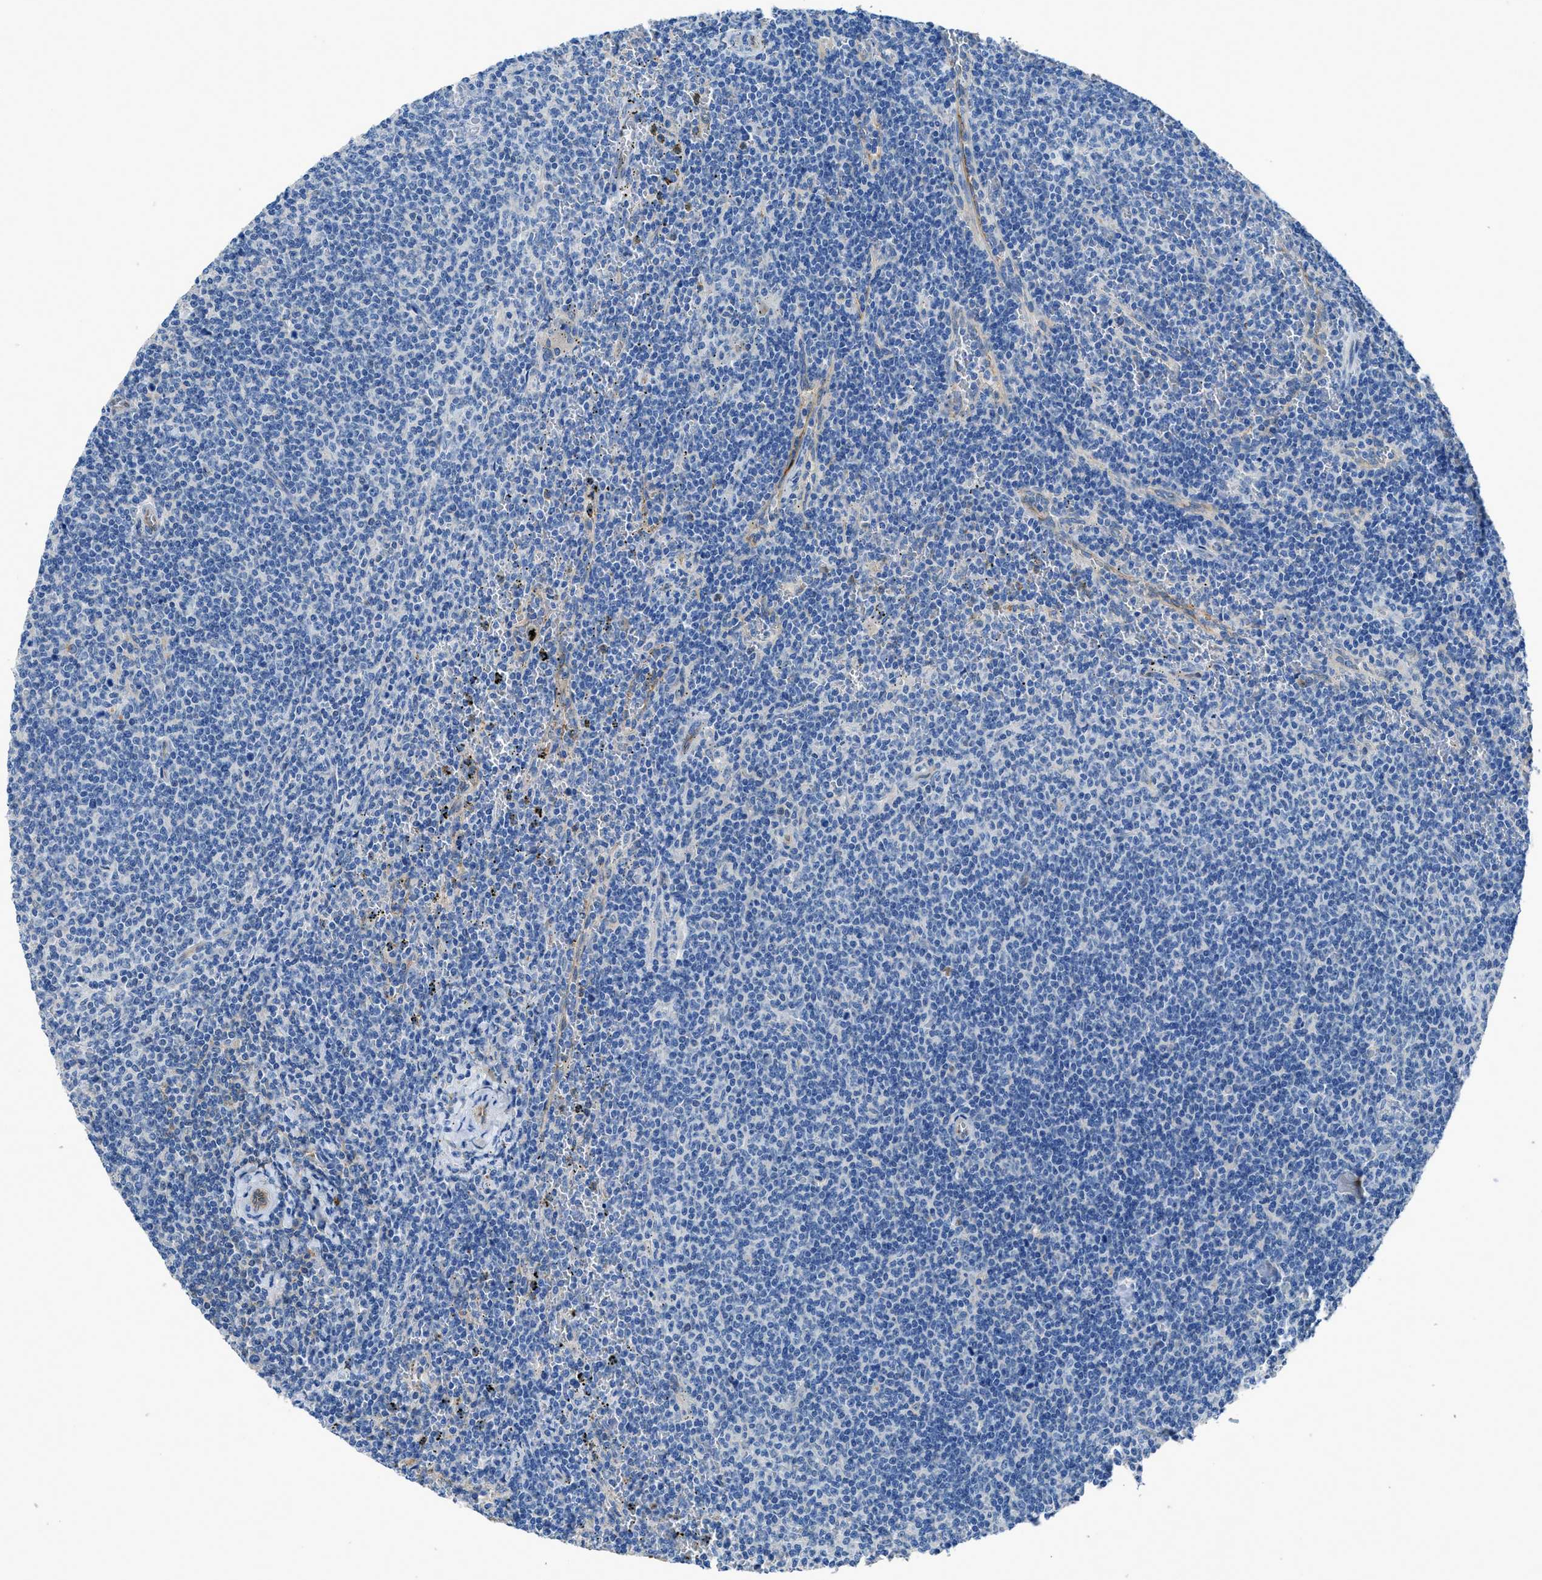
{"staining": {"intensity": "negative", "quantity": "none", "location": "none"}, "tissue": "lymphoma", "cell_type": "Tumor cells", "image_type": "cancer", "snomed": [{"axis": "morphology", "description": "Malignant lymphoma, non-Hodgkin's type, Low grade"}, {"axis": "topography", "description": "Spleen"}], "caption": "DAB (3,3'-diaminobenzidine) immunohistochemical staining of malignant lymphoma, non-Hodgkin's type (low-grade) demonstrates no significant positivity in tumor cells.", "gene": "PTGFRN", "patient": {"sex": "female", "age": 50}}